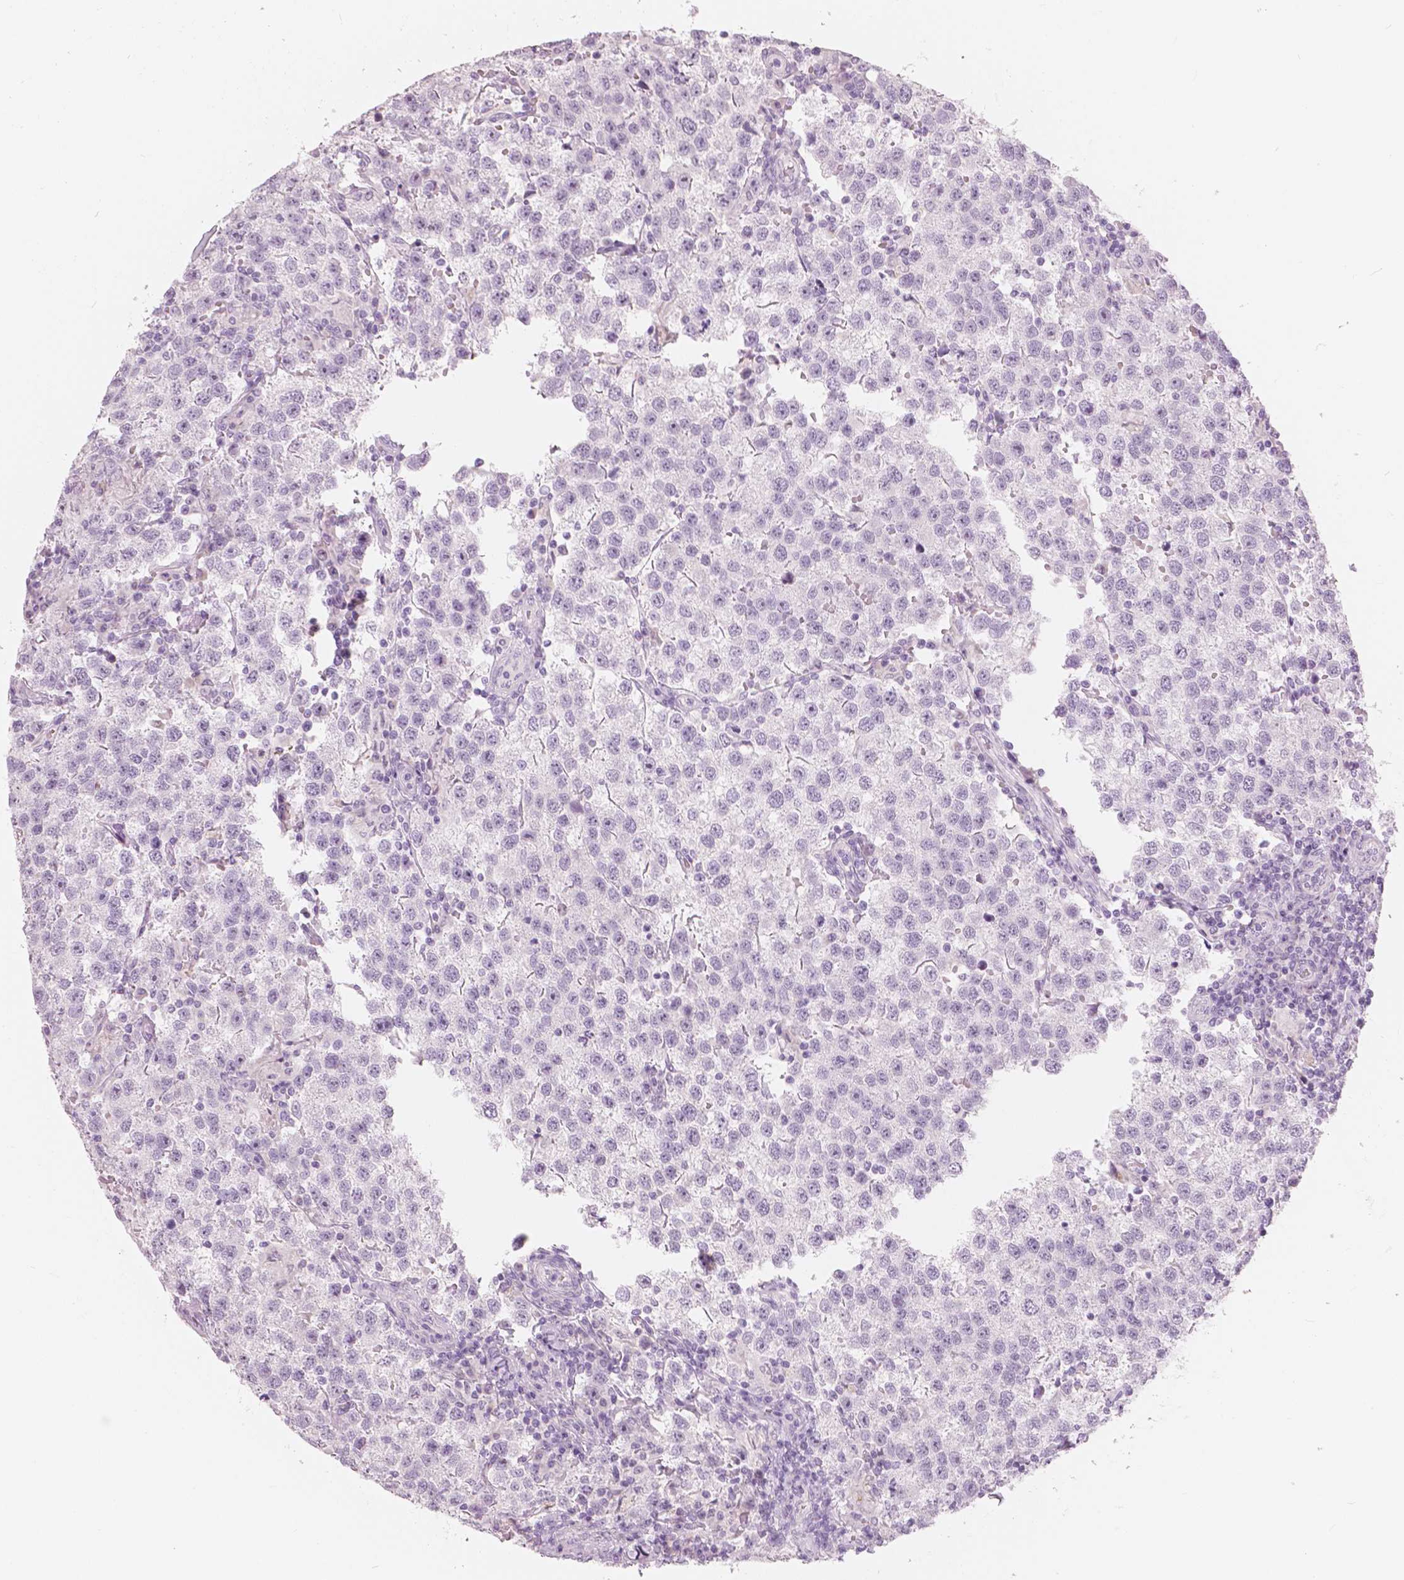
{"staining": {"intensity": "negative", "quantity": "none", "location": "none"}, "tissue": "testis cancer", "cell_type": "Tumor cells", "image_type": "cancer", "snomed": [{"axis": "morphology", "description": "Seminoma, NOS"}, {"axis": "topography", "description": "Testis"}], "caption": "Testis cancer (seminoma) stained for a protein using immunohistochemistry (IHC) displays no positivity tumor cells.", "gene": "A4GNT", "patient": {"sex": "male", "age": 37}}